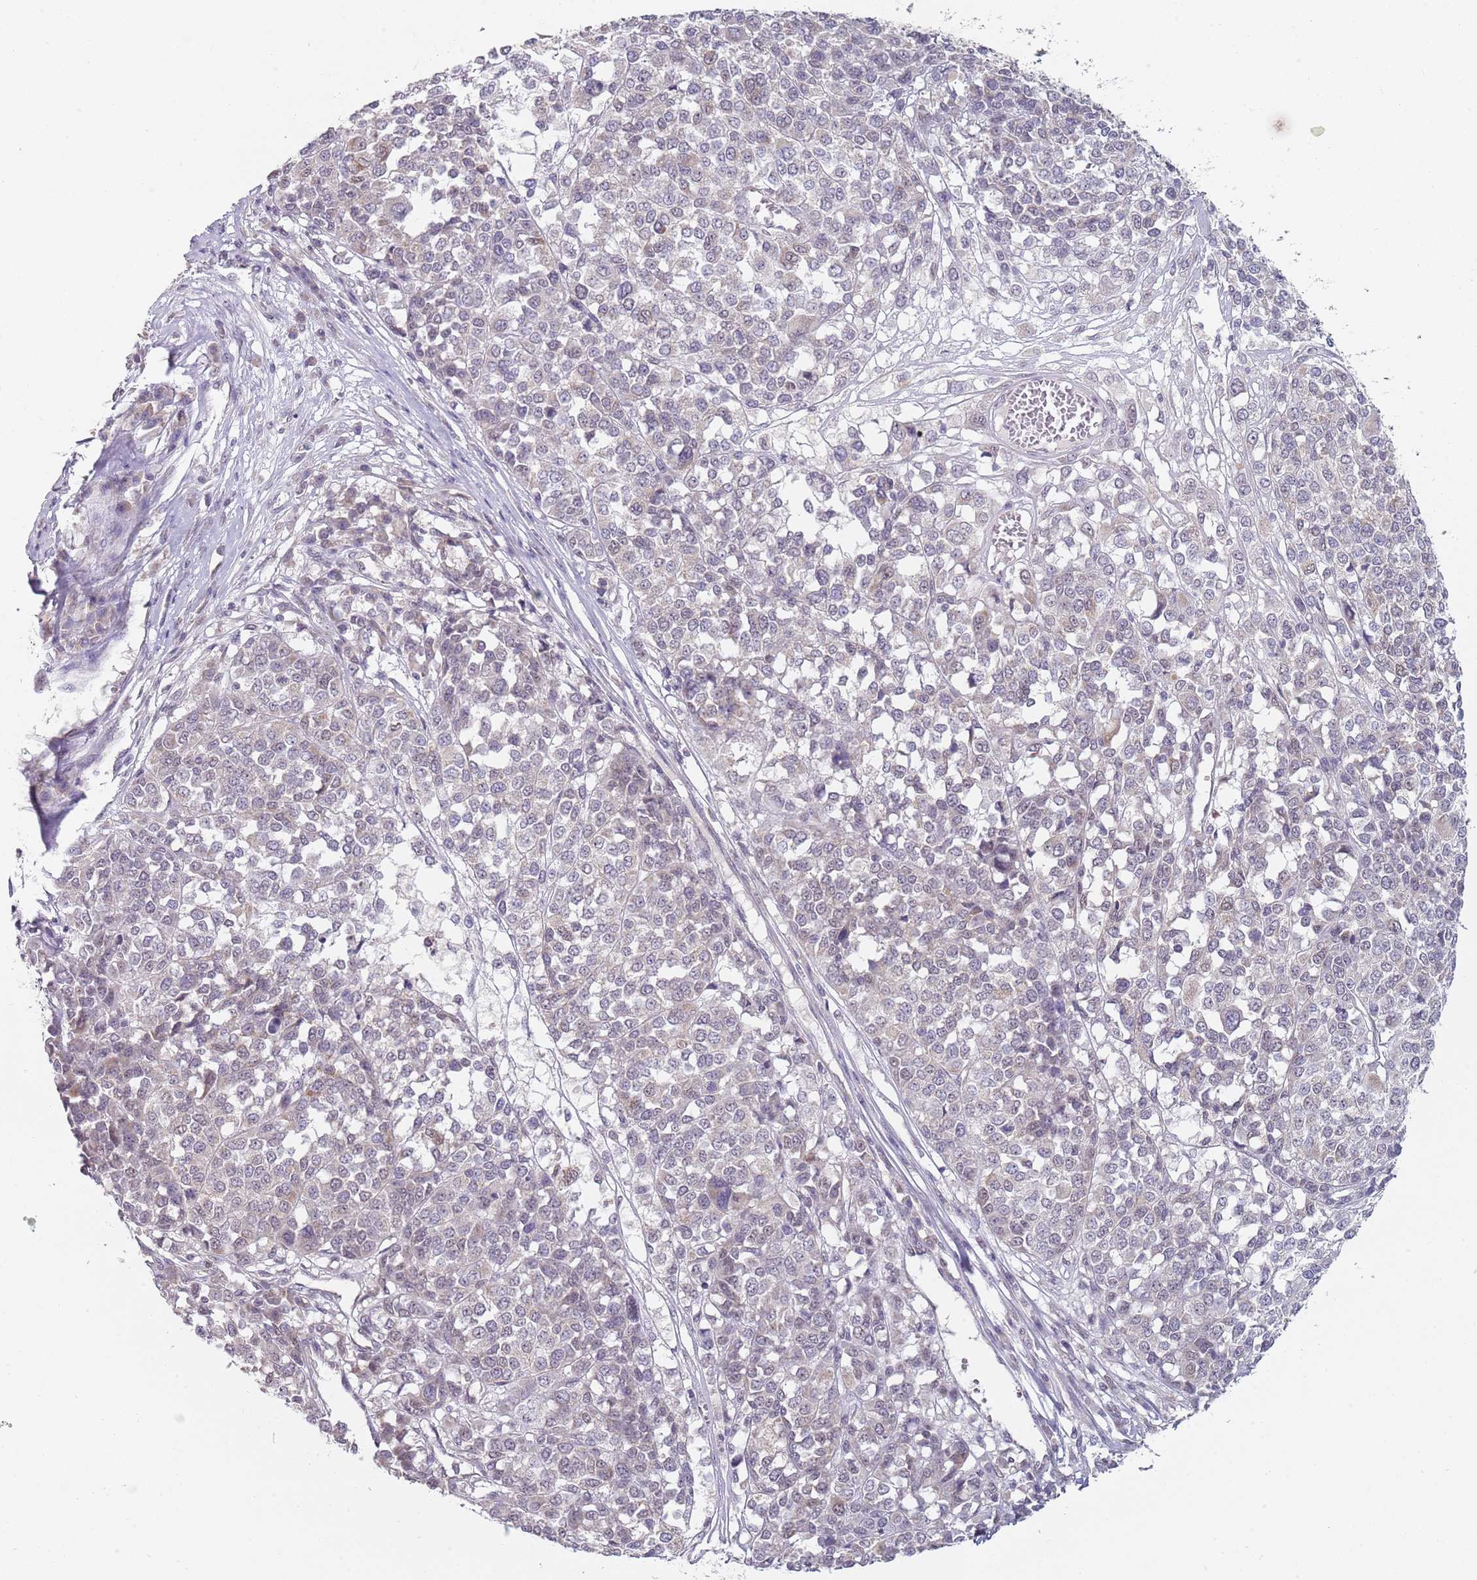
{"staining": {"intensity": "negative", "quantity": "none", "location": "none"}, "tissue": "melanoma", "cell_type": "Tumor cells", "image_type": "cancer", "snomed": [{"axis": "morphology", "description": "Malignant melanoma, Metastatic site"}, {"axis": "topography", "description": "Lymph node"}], "caption": "Immunohistochemistry (IHC) image of human melanoma stained for a protein (brown), which exhibits no expression in tumor cells. (DAB IHC with hematoxylin counter stain).", "gene": "SMARCAL1", "patient": {"sex": "male", "age": 44}}